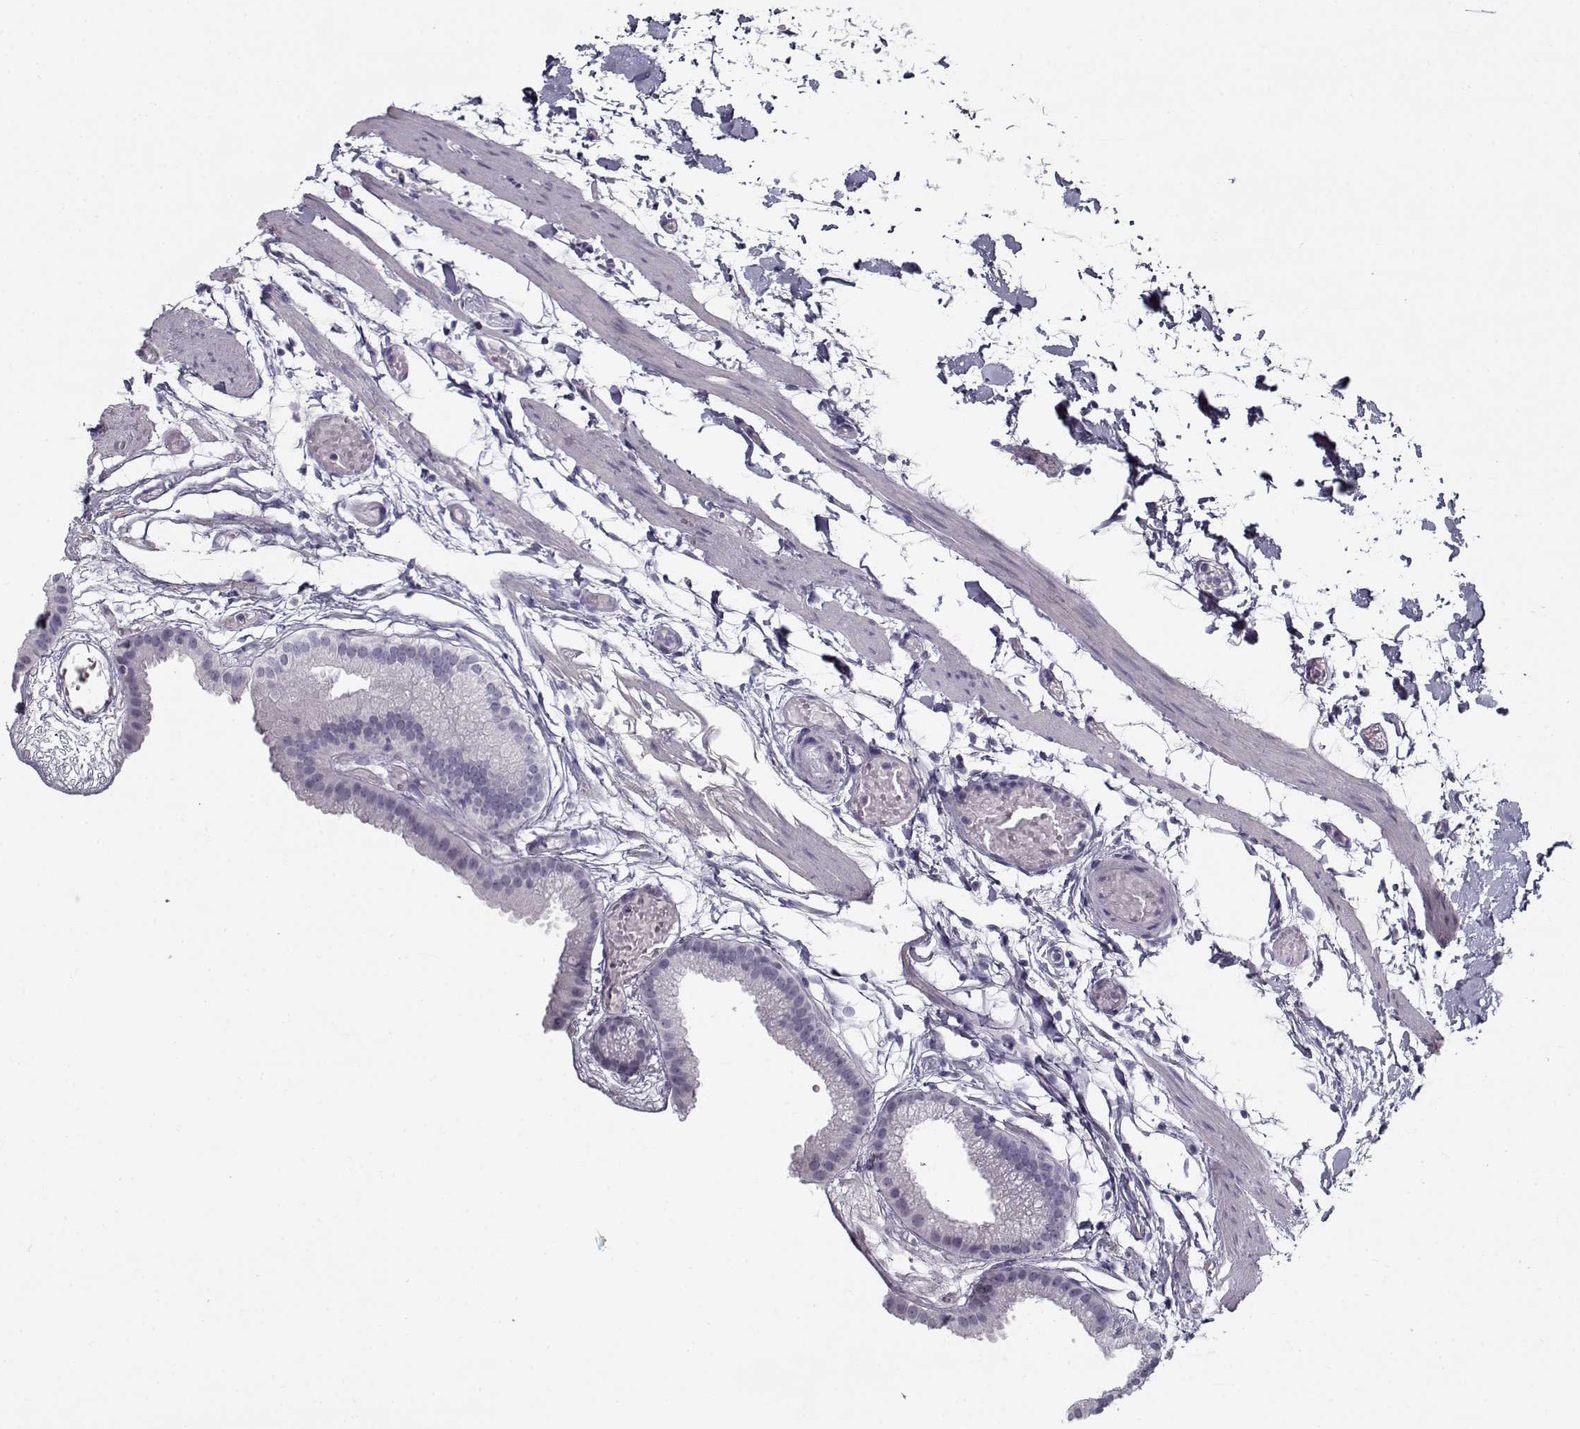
{"staining": {"intensity": "negative", "quantity": "none", "location": "none"}, "tissue": "gallbladder", "cell_type": "Glandular cells", "image_type": "normal", "snomed": [{"axis": "morphology", "description": "Normal tissue, NOS"}, {"axis": "topography", "description": "Gallbladder"}], "caption": "The micrograph reveals no significant expression in glandular cells of gallbladder.", "gene": "SPACA9", "patient": {"sex": "female", "age": 45}}